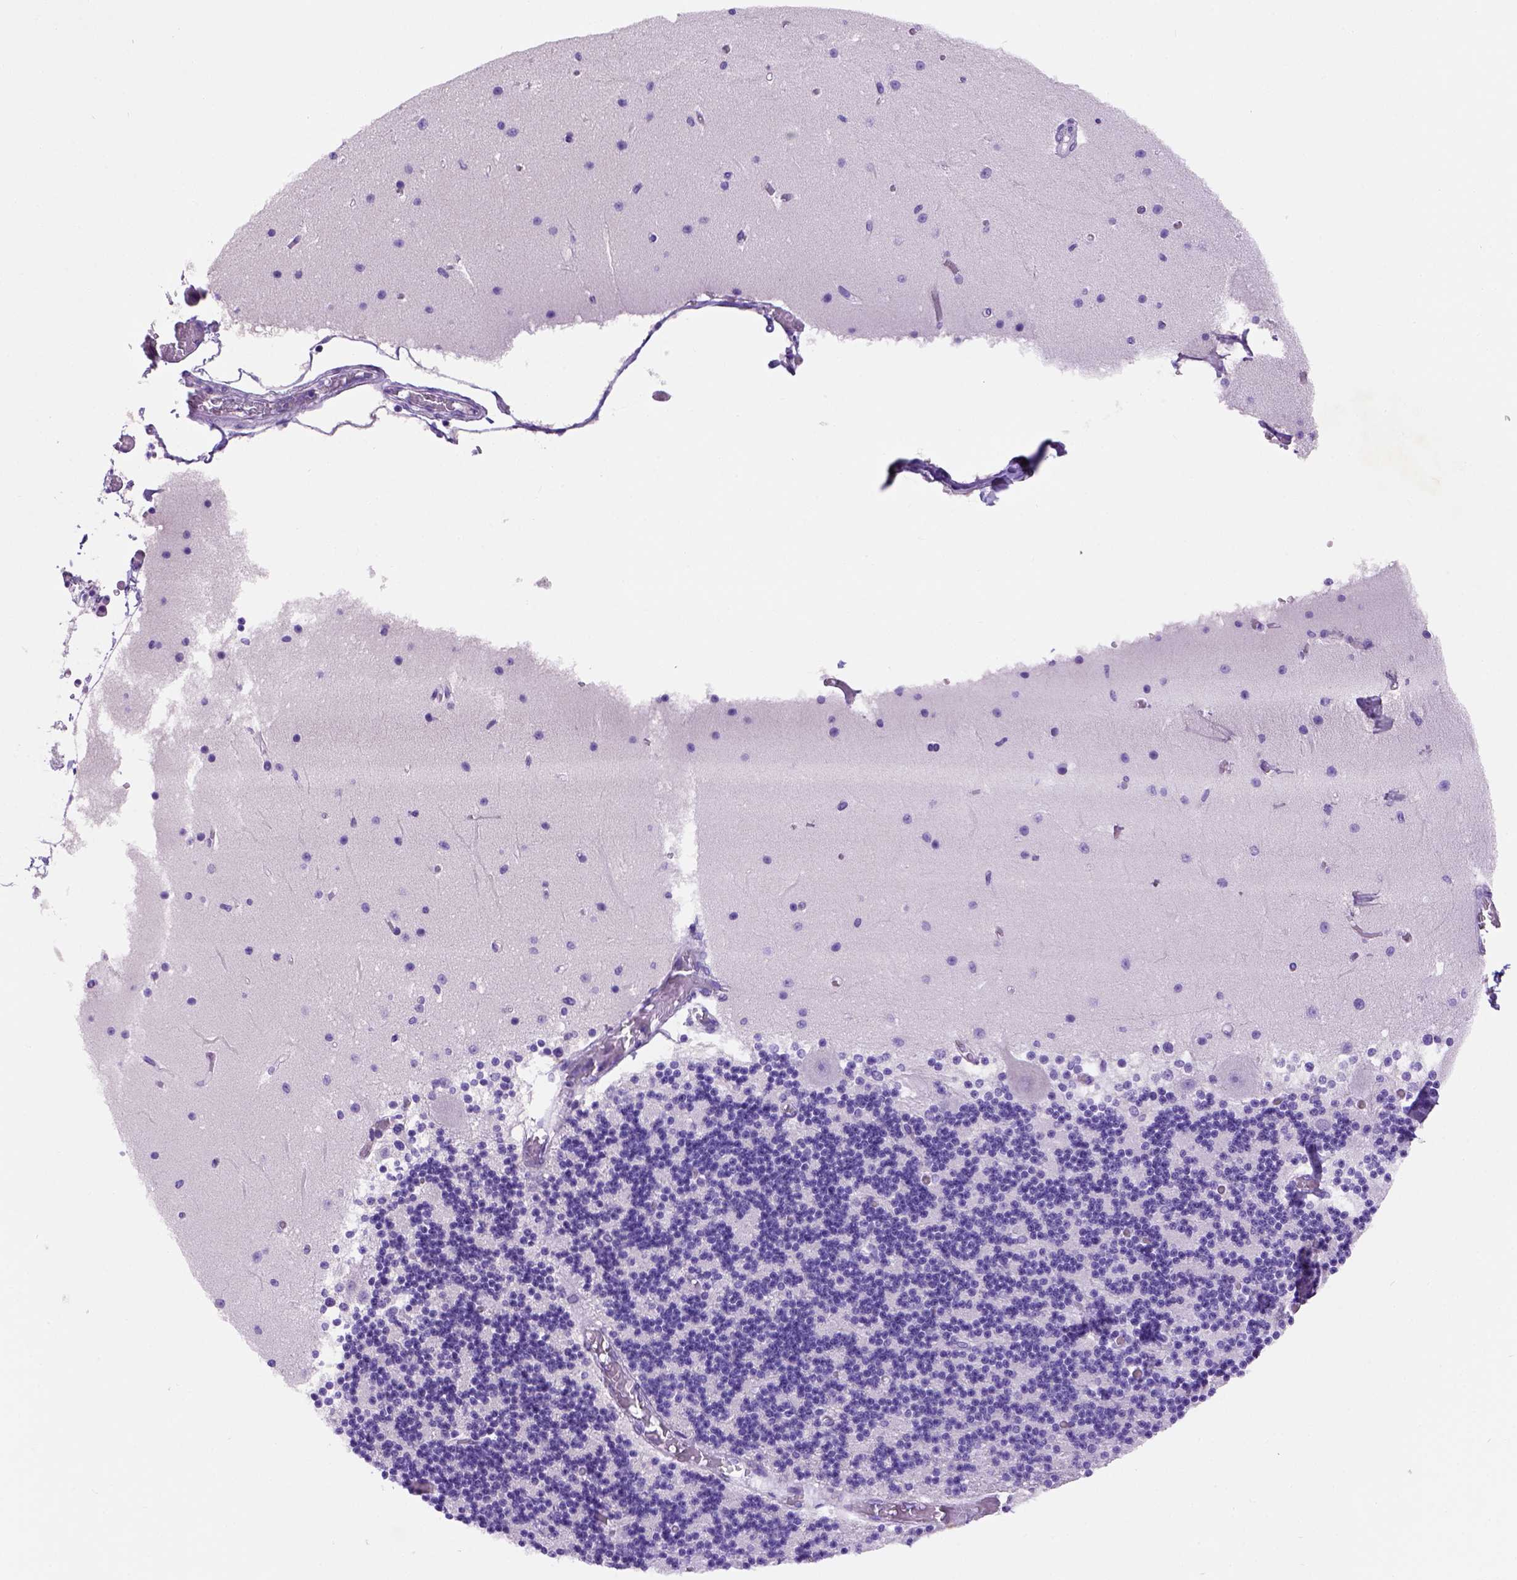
{"staining": {"intensity": "negative", "quantity": "none", "location": "none"}, "tissue": "cerebellum", "cell_type": "Cells in granular layer", "image_type": "normal", "snomed": [{"axis": "morphology", "description": "Normal tissue, NOS"}, {"axis": "topography", "description": "Cerebellum"}], "caption": "Human cerebellum stained for a protein using immunohistochemistry (IHC) demonstrates no staining in cells in granular layer.", "gene": "FAM81B", "patient": {"sex": "female", "age": 28}}